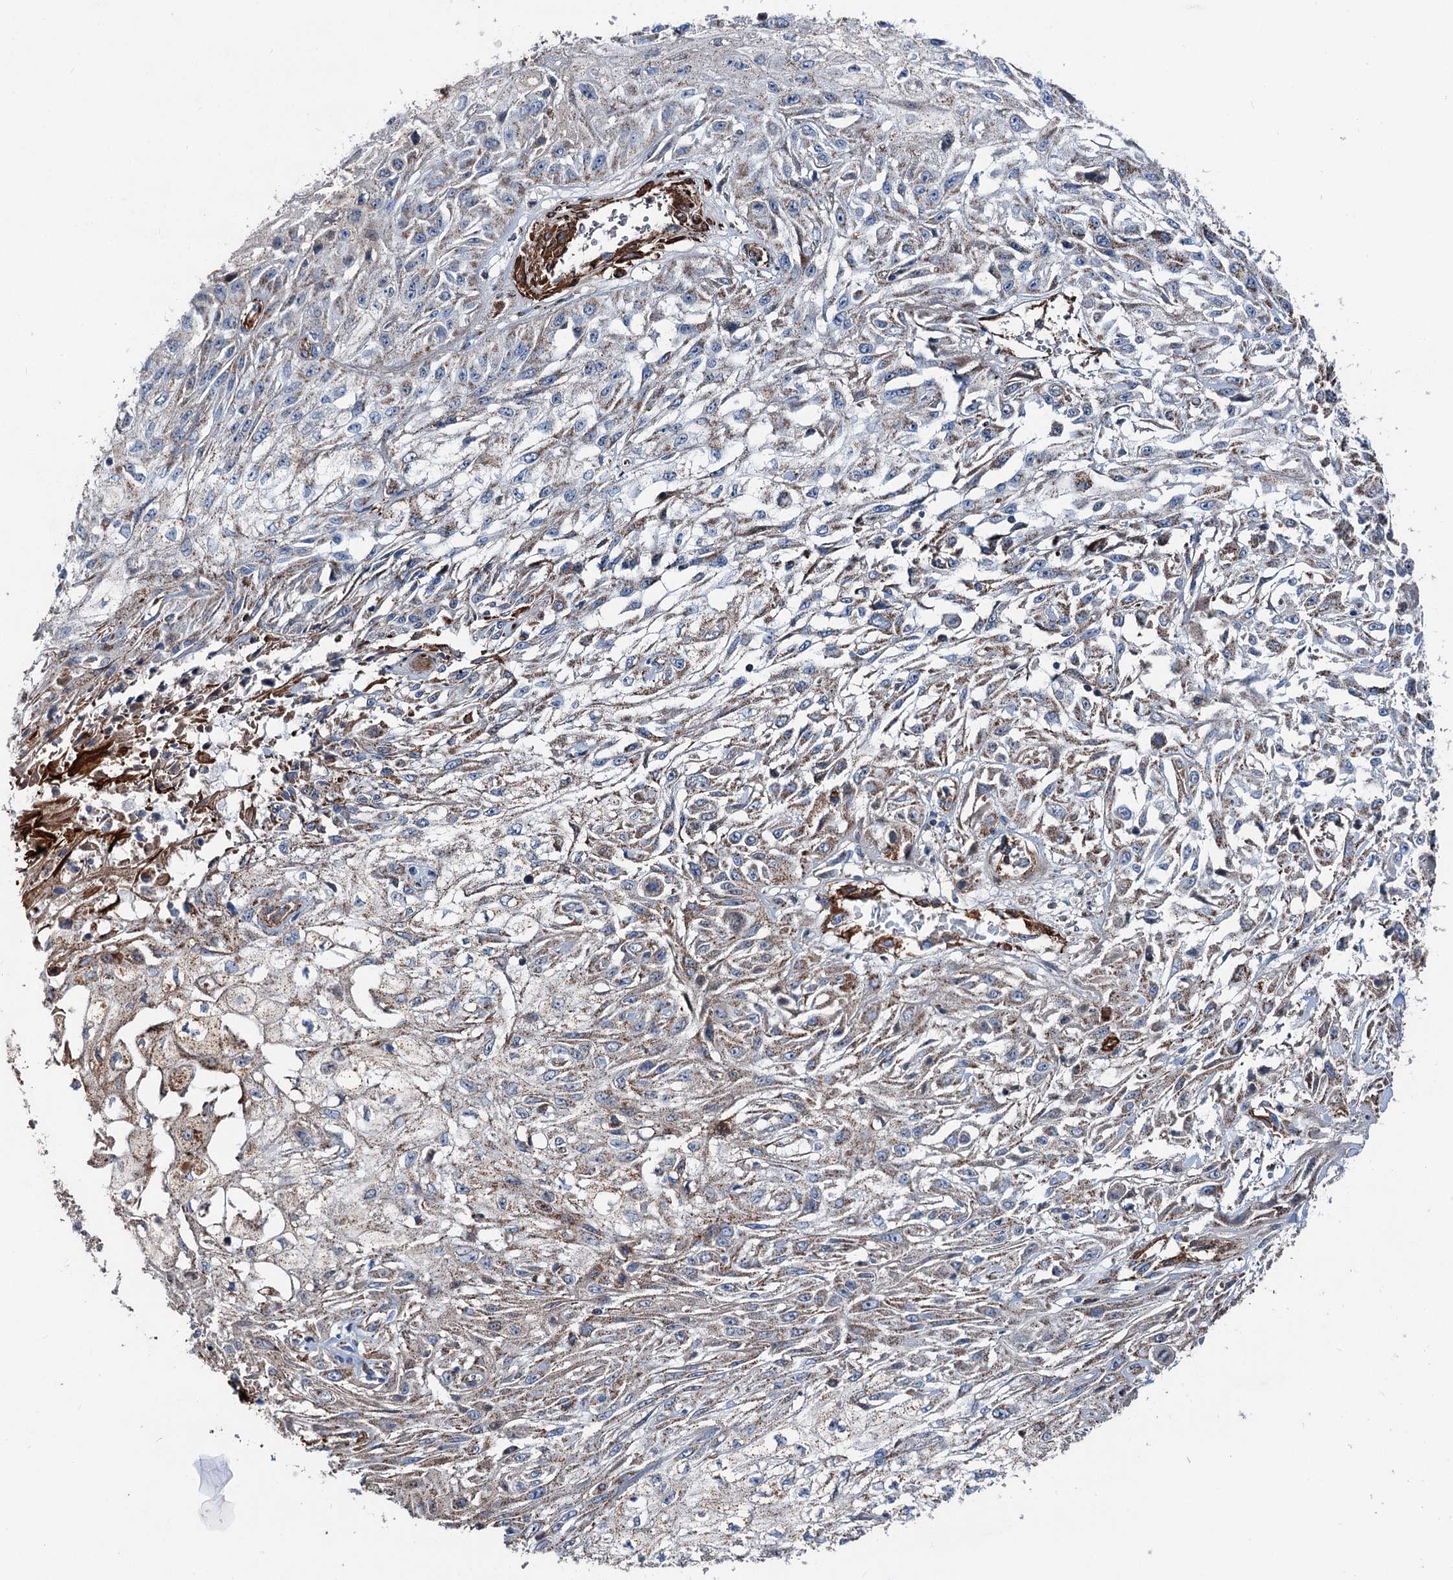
{"staining": {"intensity": "weak", "quantity": "25%-75%", "location": "cytoplasmic/membranous"}, "tissue": "skin cancer", "cell_type": "Tumor cells", "image_type": "cancer", "snomed": [{"axis": "morphology", "description": "Squamous cell carcinoma, NOS"}, {"axis": "morphology", "description": "Squamous cell carcinoma, metastatic, NOS"}, {"axis": "topography", "description": "Skin"}, {"axis": "topography", "description": "Lymph node"}], "caption": "Immunohistochemical staining of human skin cancer (metastatic squamous cell carcinoma) displays weak cytoplasmic/membranous protein staining in about 25%-75% of tumor cells.", "gene": "DDIAS", "patient": {"sex": "male", "age": 75}}